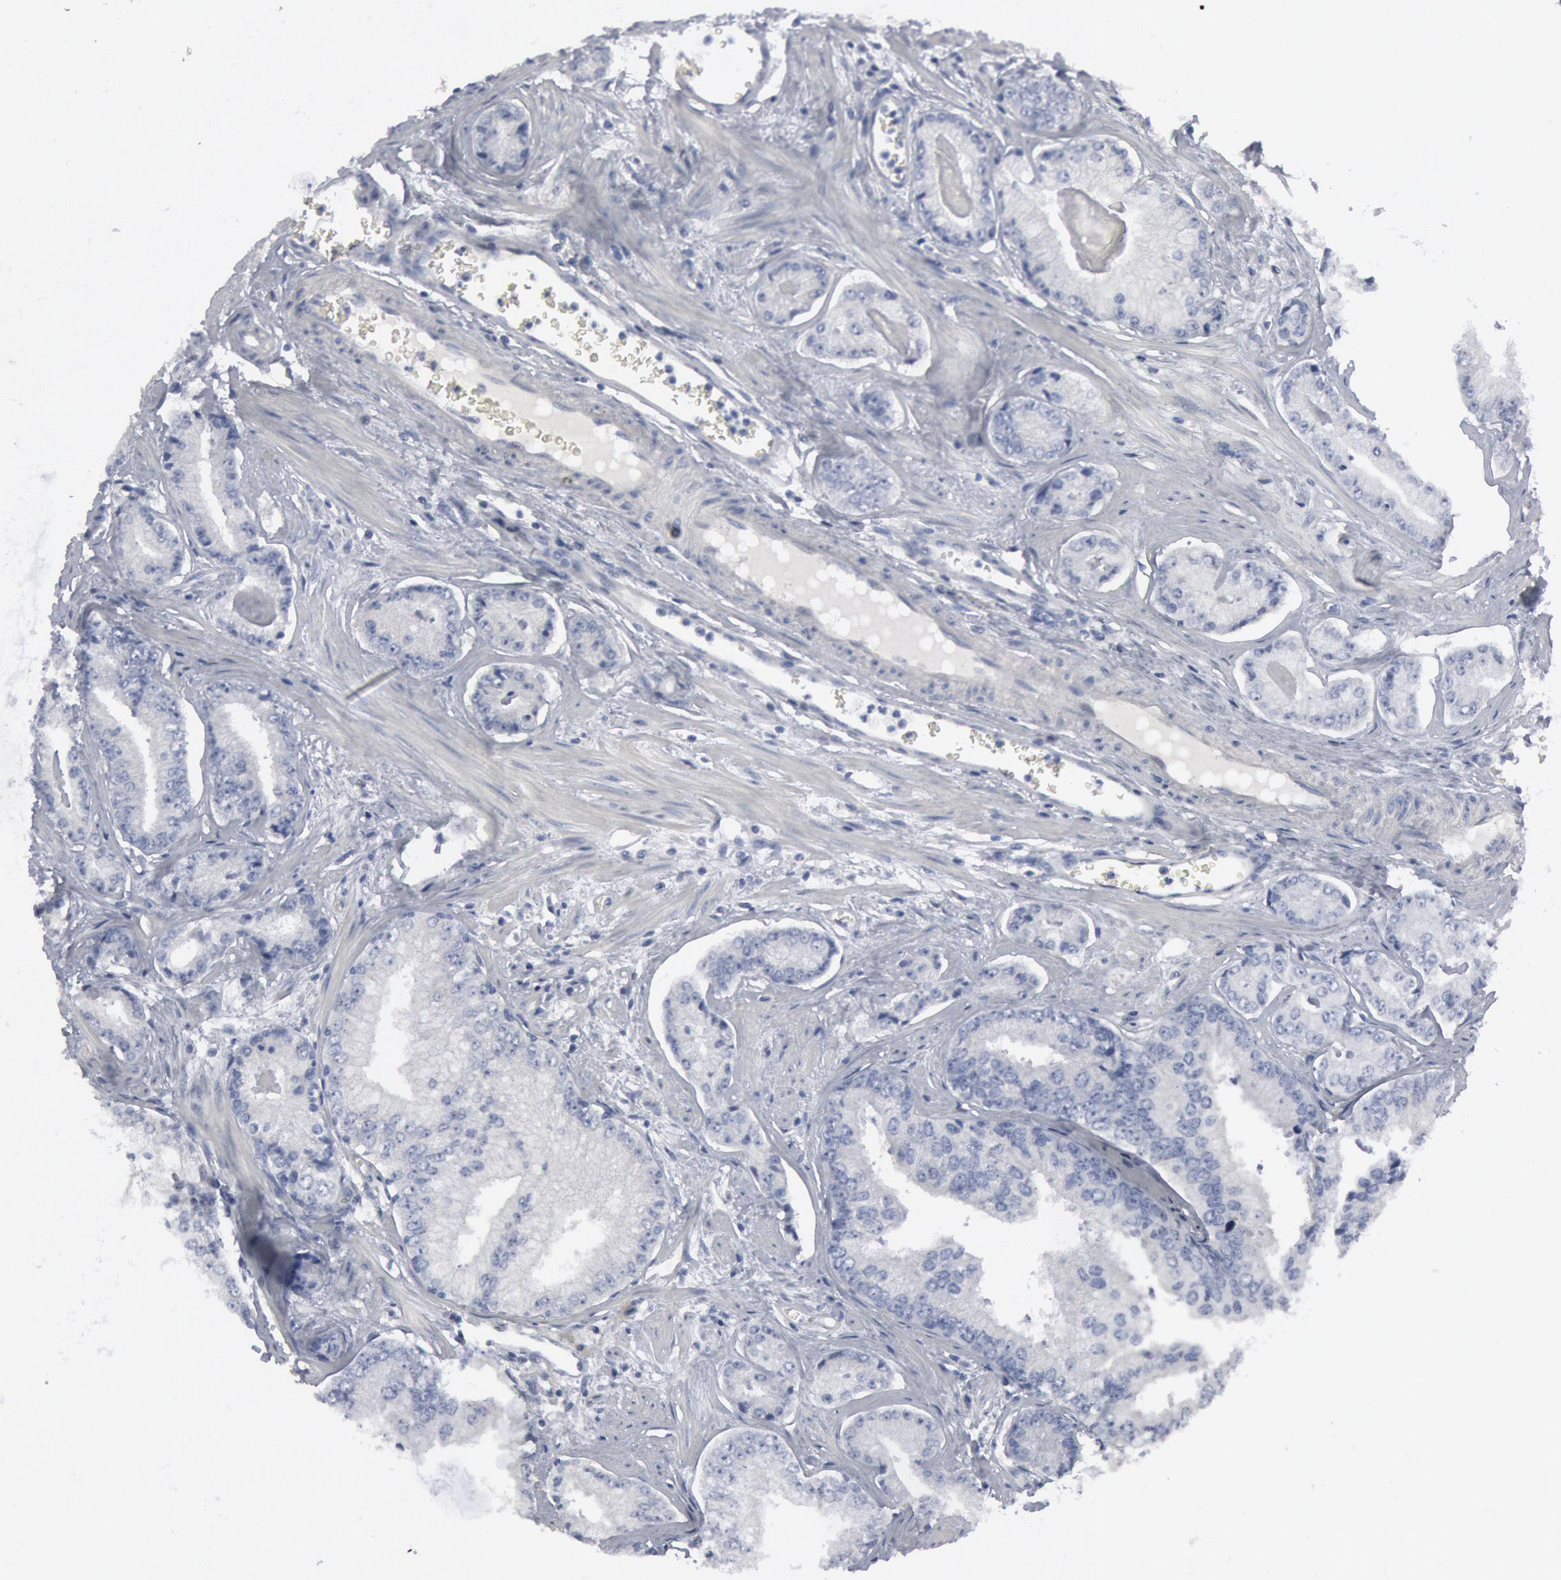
{"staining": {"intensity": "negative", "quantity": "none", "location": "none"}, "tissue": "prostate cancer", "cell_type": "Tumor cells", "image_type": "cancer", "snomed": [{"axis": "morphology", "description": "Adenocarcinoma, High grade"}, {"axis": "topography", "description": "Prostate"}], "caption": "Immunohistochemistry (IHC) of human prostate high-grade adenocarcinoma displays no expression in tumor cells. (DAB immunohistochemistry (IHC) with hematoxylin counter stain).", "gene": "DMC1", "patient": {"sex": "male", "age": 56}}